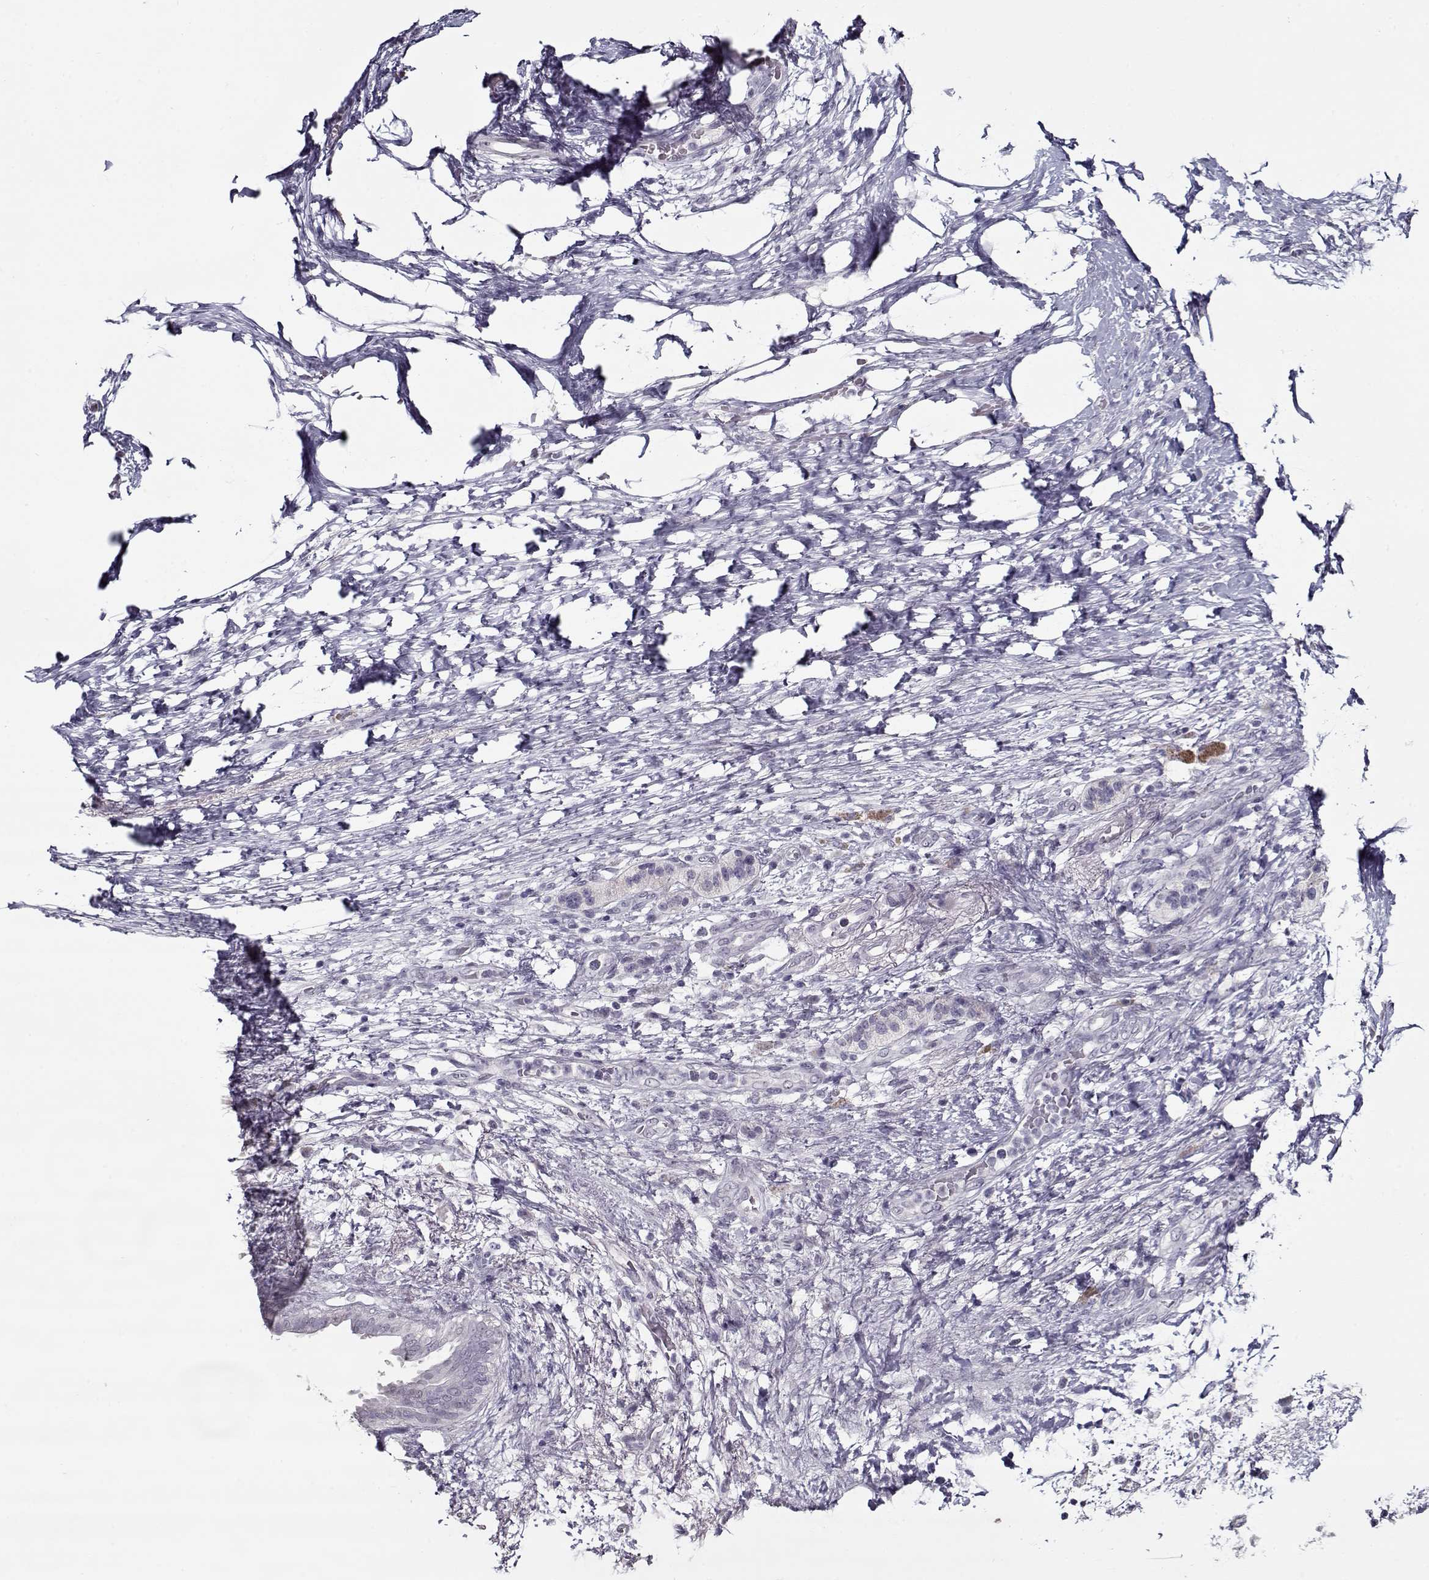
{"staining": {"intensity": "negative", "quantity": "none", "location": "none"}, "tissue": "pancreatic cancer", "cell_type": "Tumor cells", "image_type": "cancer", "snomed": [{"axis": "morphology", "description": "Adenocarcinoma, NOS"}, {"axis": "topography", "description": "Pancreas"}], "caption": "Tumor cells are negative for brown protein staining in pancreatic adenocarcinoma.", "gene": "SEC16B", "patient": {"sex": "female", "age": 72}}